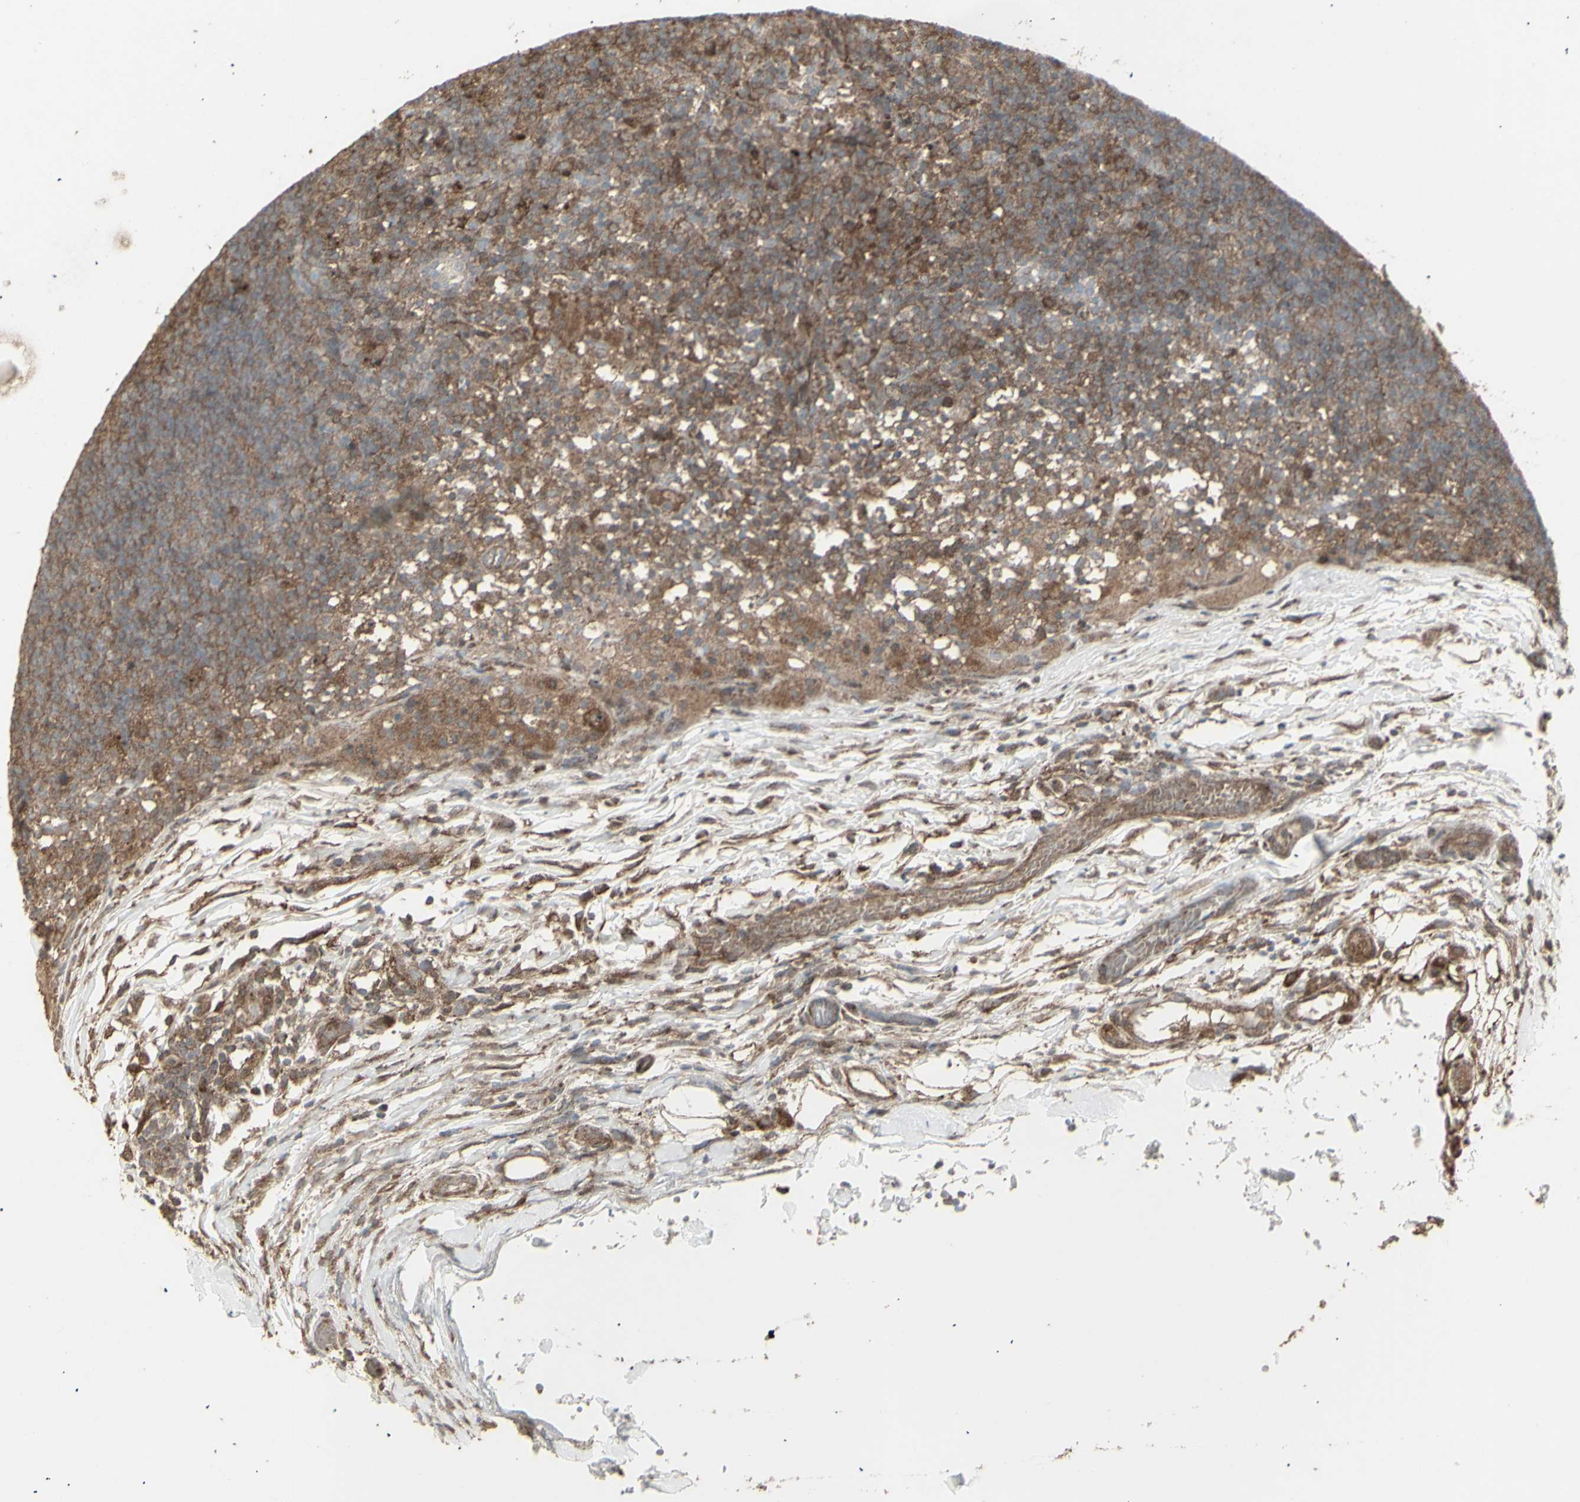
{"staining": {"intensity": "weak", "quantity": "25%-75%", "location": "cytoplasmic/membranous"}, "tissue": "lymph node", "cell_type": "Germinal center cells", "image_type": "normal", "snomed": [{"axis": "morphology", "description": "Normal tissue, NOS"}, {"axis": "morphology", "description": "Inflammation, NOS"}, {"axis": "topography", "description": "Lymph node"}], "caption": "Germinal center cells display weak cytoplasmic/membranous positivity in approximately 25%-75% of cells in benign lymph node.", "gene": "RNASEL", "patient": {"sex": "male", "age": 55}}